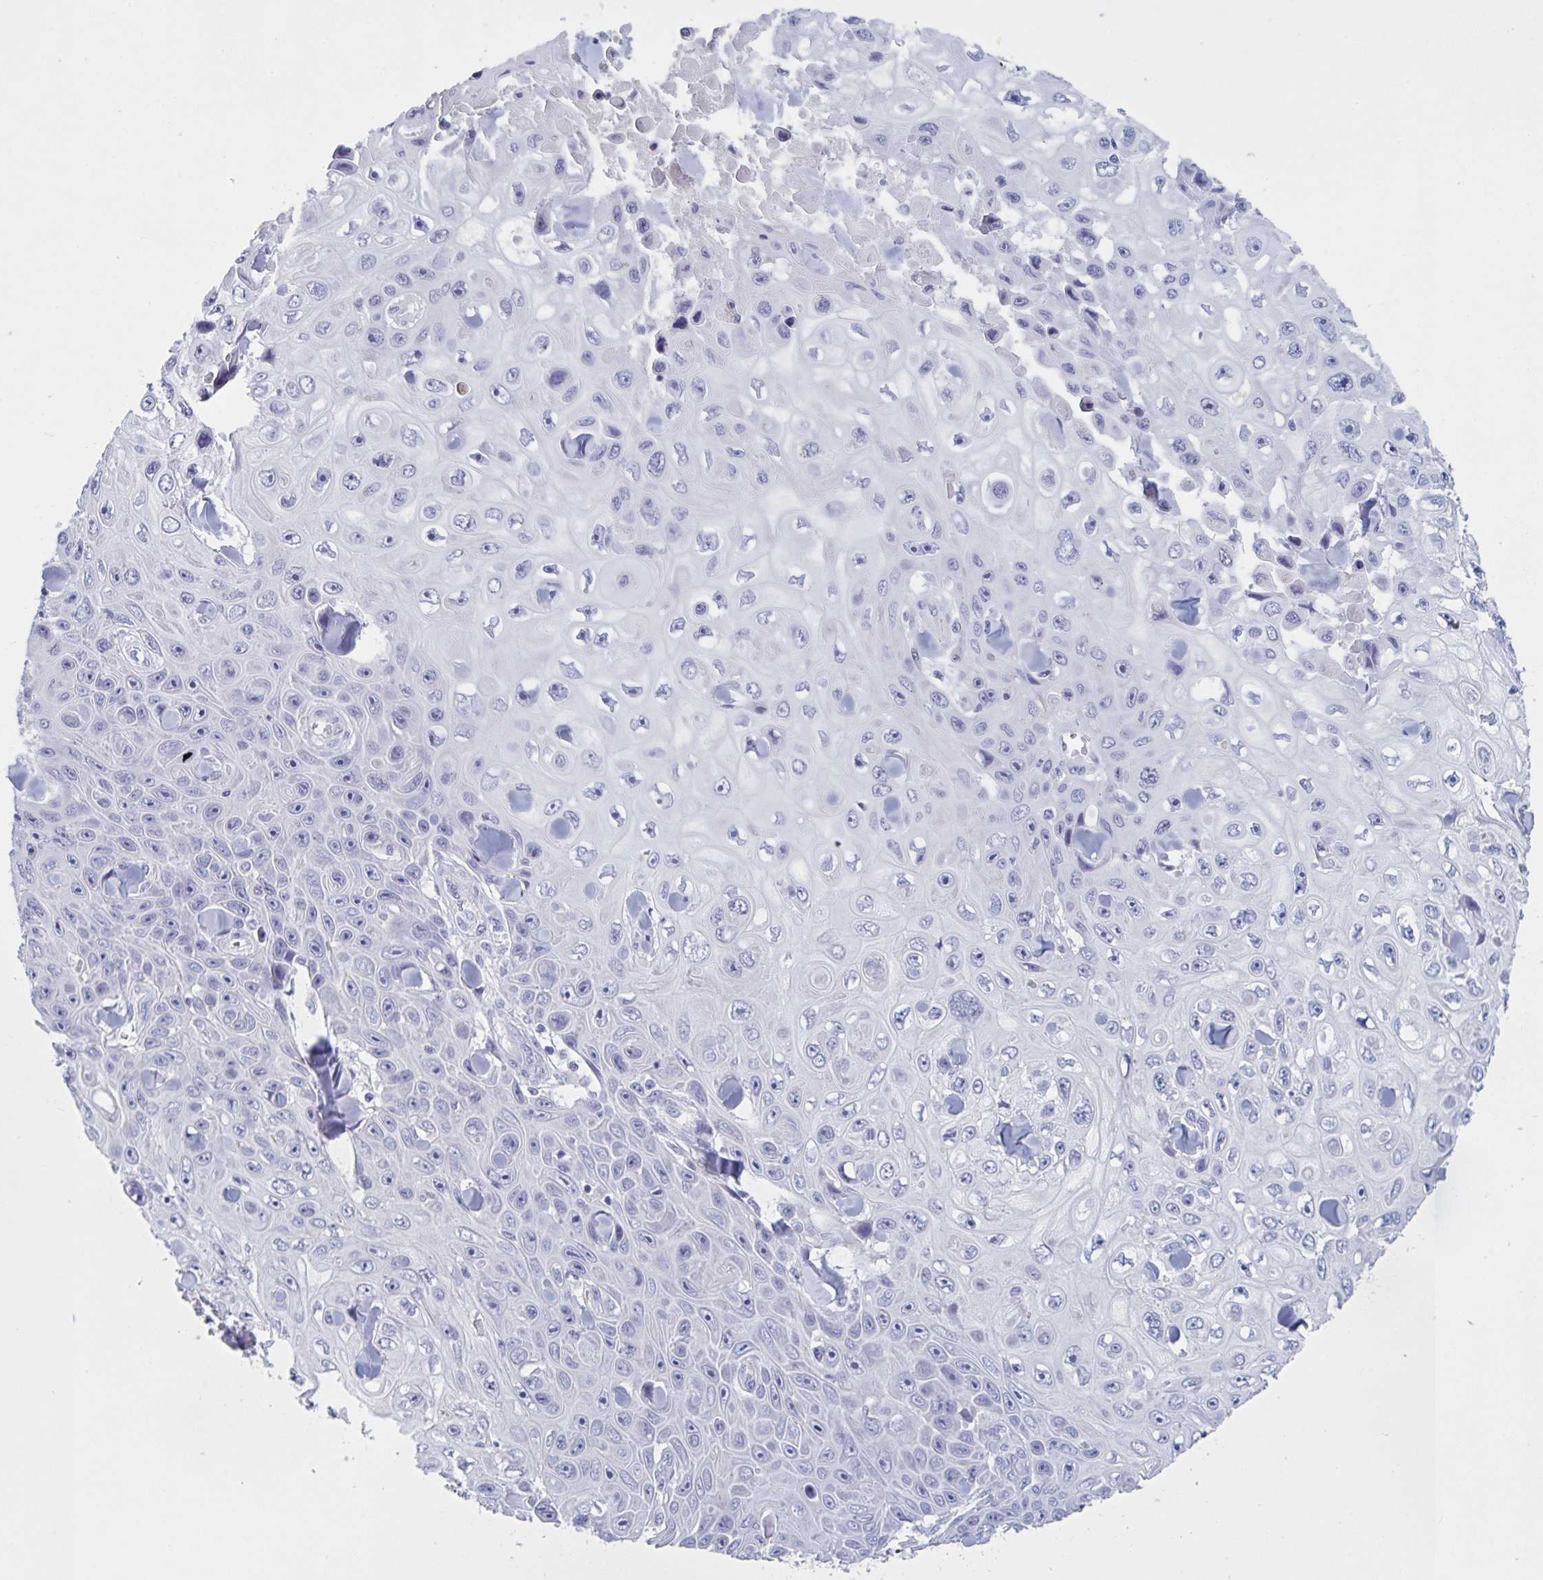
{"staining": {"intensity": "negative", "quantity": "none", "location": "none"}, "tissue": "skin cancer", "cell_type": "Tumor cells", "image_type": "cancer", "snomed": [{"axis": "morphology", "description": "Squamous cell carcinoma, NOS"}, {"axis": "topography", "description": "Skin"}], "caption": "Skin squamous cell carcinoma stained for a protein using immunohistochemistry (IHC) displays no staining tumor cells.", "gene": "NDUFC2", "patient": {"sex": "male", "age": 82}}